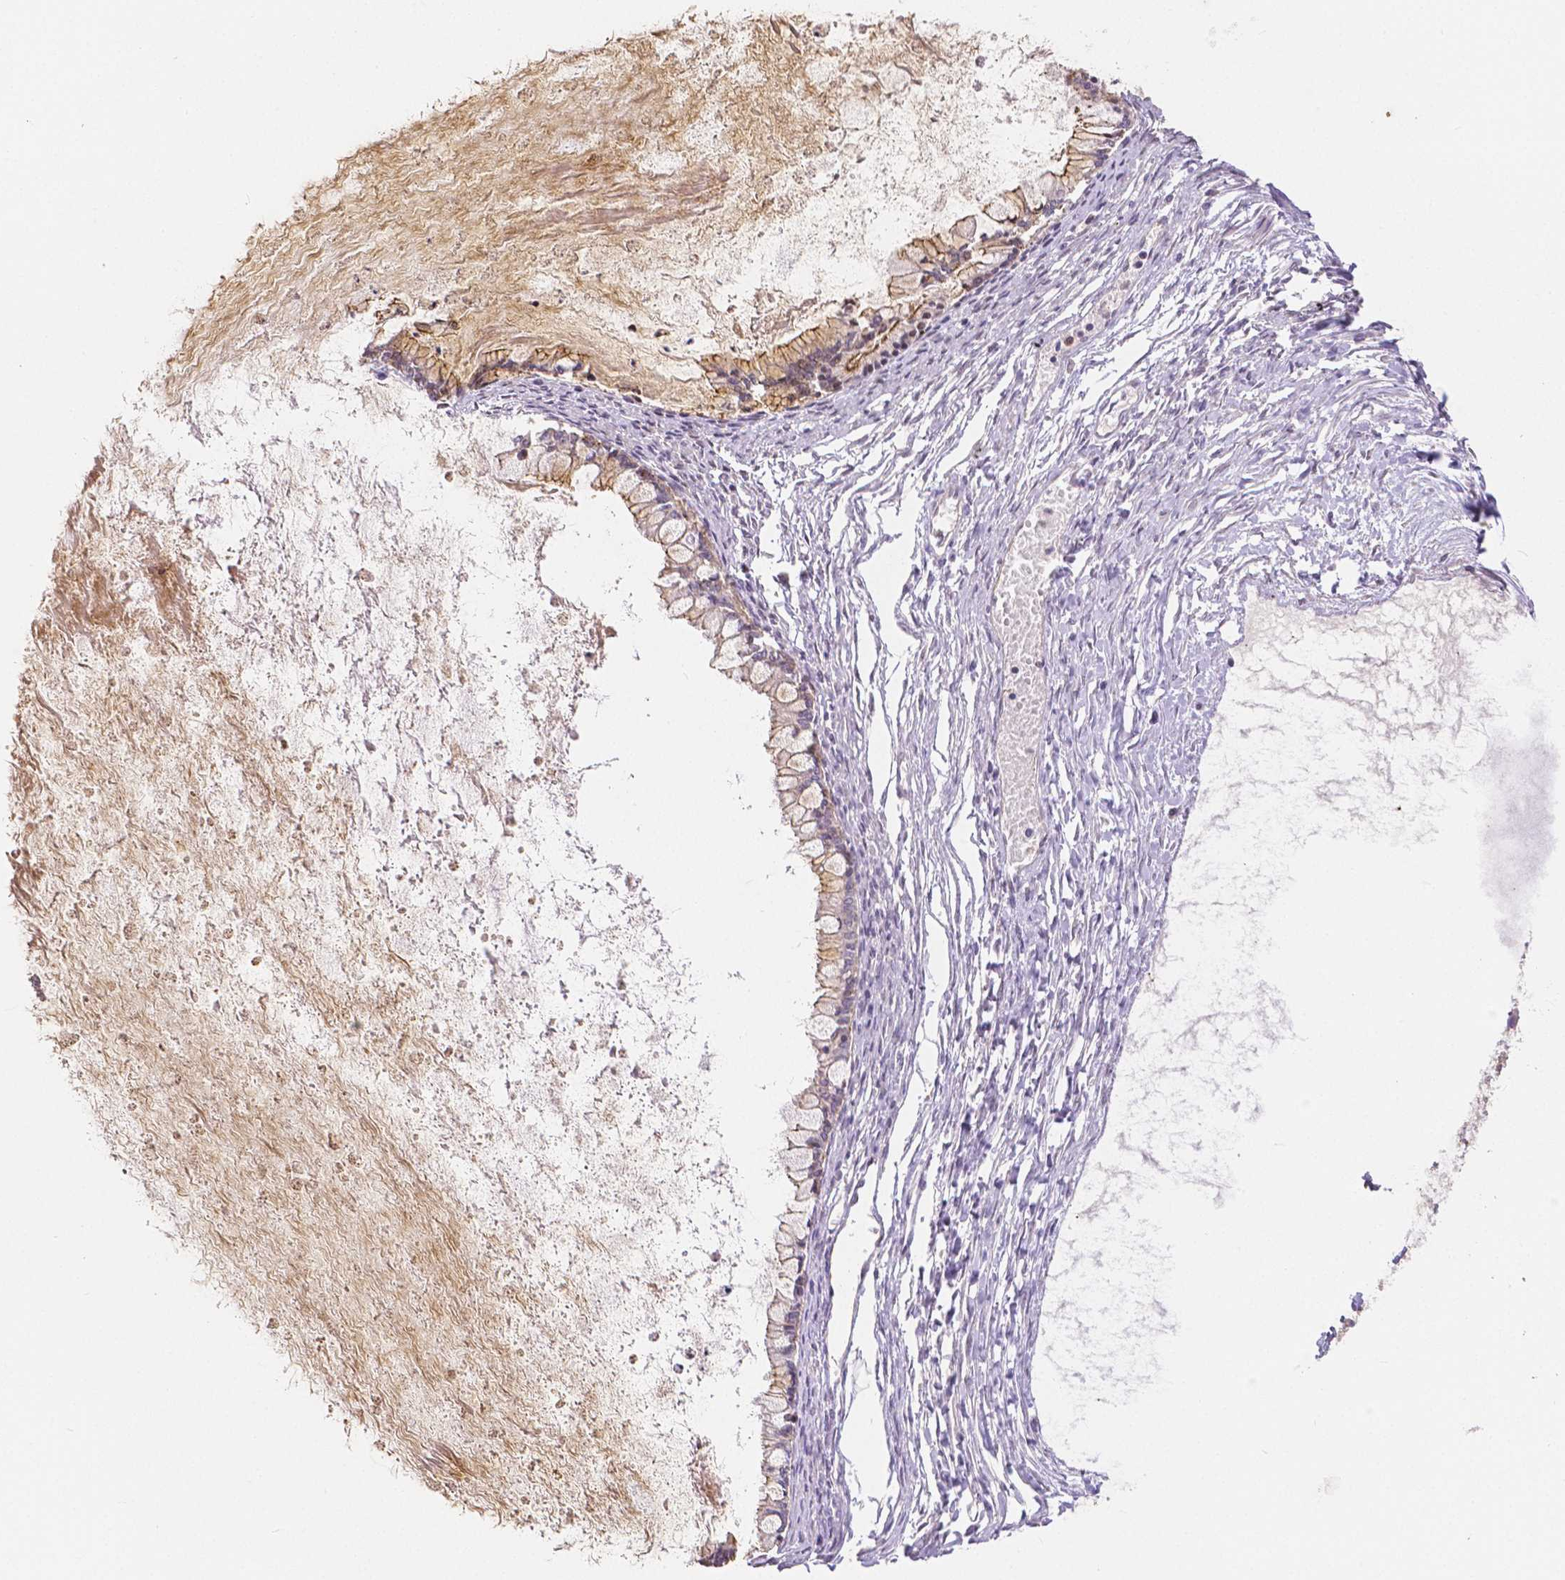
{"staining": {"intensity": "weak", "quantity": "25%-75%", "location": "cytoplasmic/membranous"}, "tissue": "ovarian cancer", "cell_type": "Tumor cells", "image_type": "cancer", "snomed": [{"axis": "morphology", "description": "Cystadenocarcinoma, mucinous, NOS"}, {"axis": "topography", "description": "Ovary"}], "caption": "IHC micrograph of neoplastic tissue: human ovarian cancer stained using immunohistochemistry (IHC) shows low levels of weak protein expression localized specifically in the cytoplasmic/membranous of tumor cells, appearing as a cytoplasmic/membranous brown color.", "gene": "OCLN", "patient": {"sex": "female", "age": 67}}